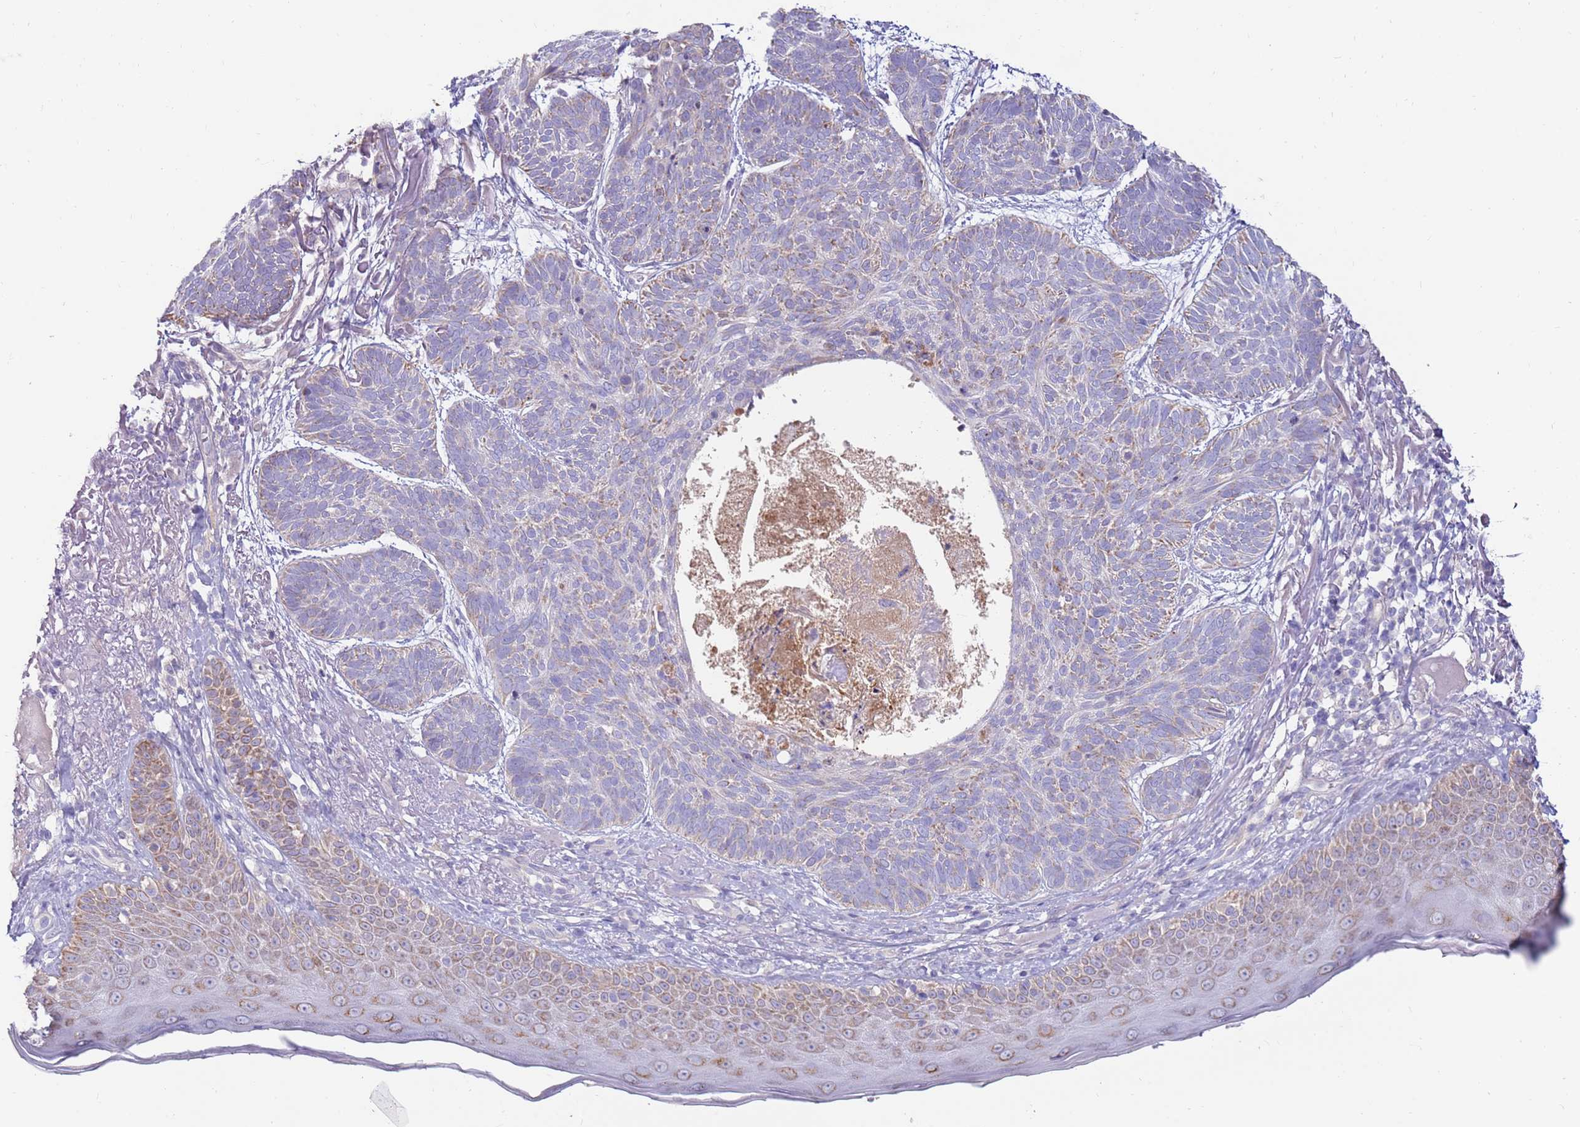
{"staining": {"intensity": "weak", "quantity": "<25%", "location": "cytoplasmic/membranous"}, "tissue": "skin cancer", "cell_type": "Tumor cells", "image_type": "cancer", "snomed": [{"axis": "morphology", "description": "Normal tissue, NOS"}, {"axis": "morphology", "description": "Basal cell carcinoma"}, {"axis": "topography", "description": "Skin"}], "caption": "Immunohistochemistry (IHC) histopathology image of human skin cancer (basal cell carcinoma) stained for a protein (brown), which demonstrates no expression in tumor cells.", "gene": "SLC44A4", "patient": {"sex": "male", "age": 66}}